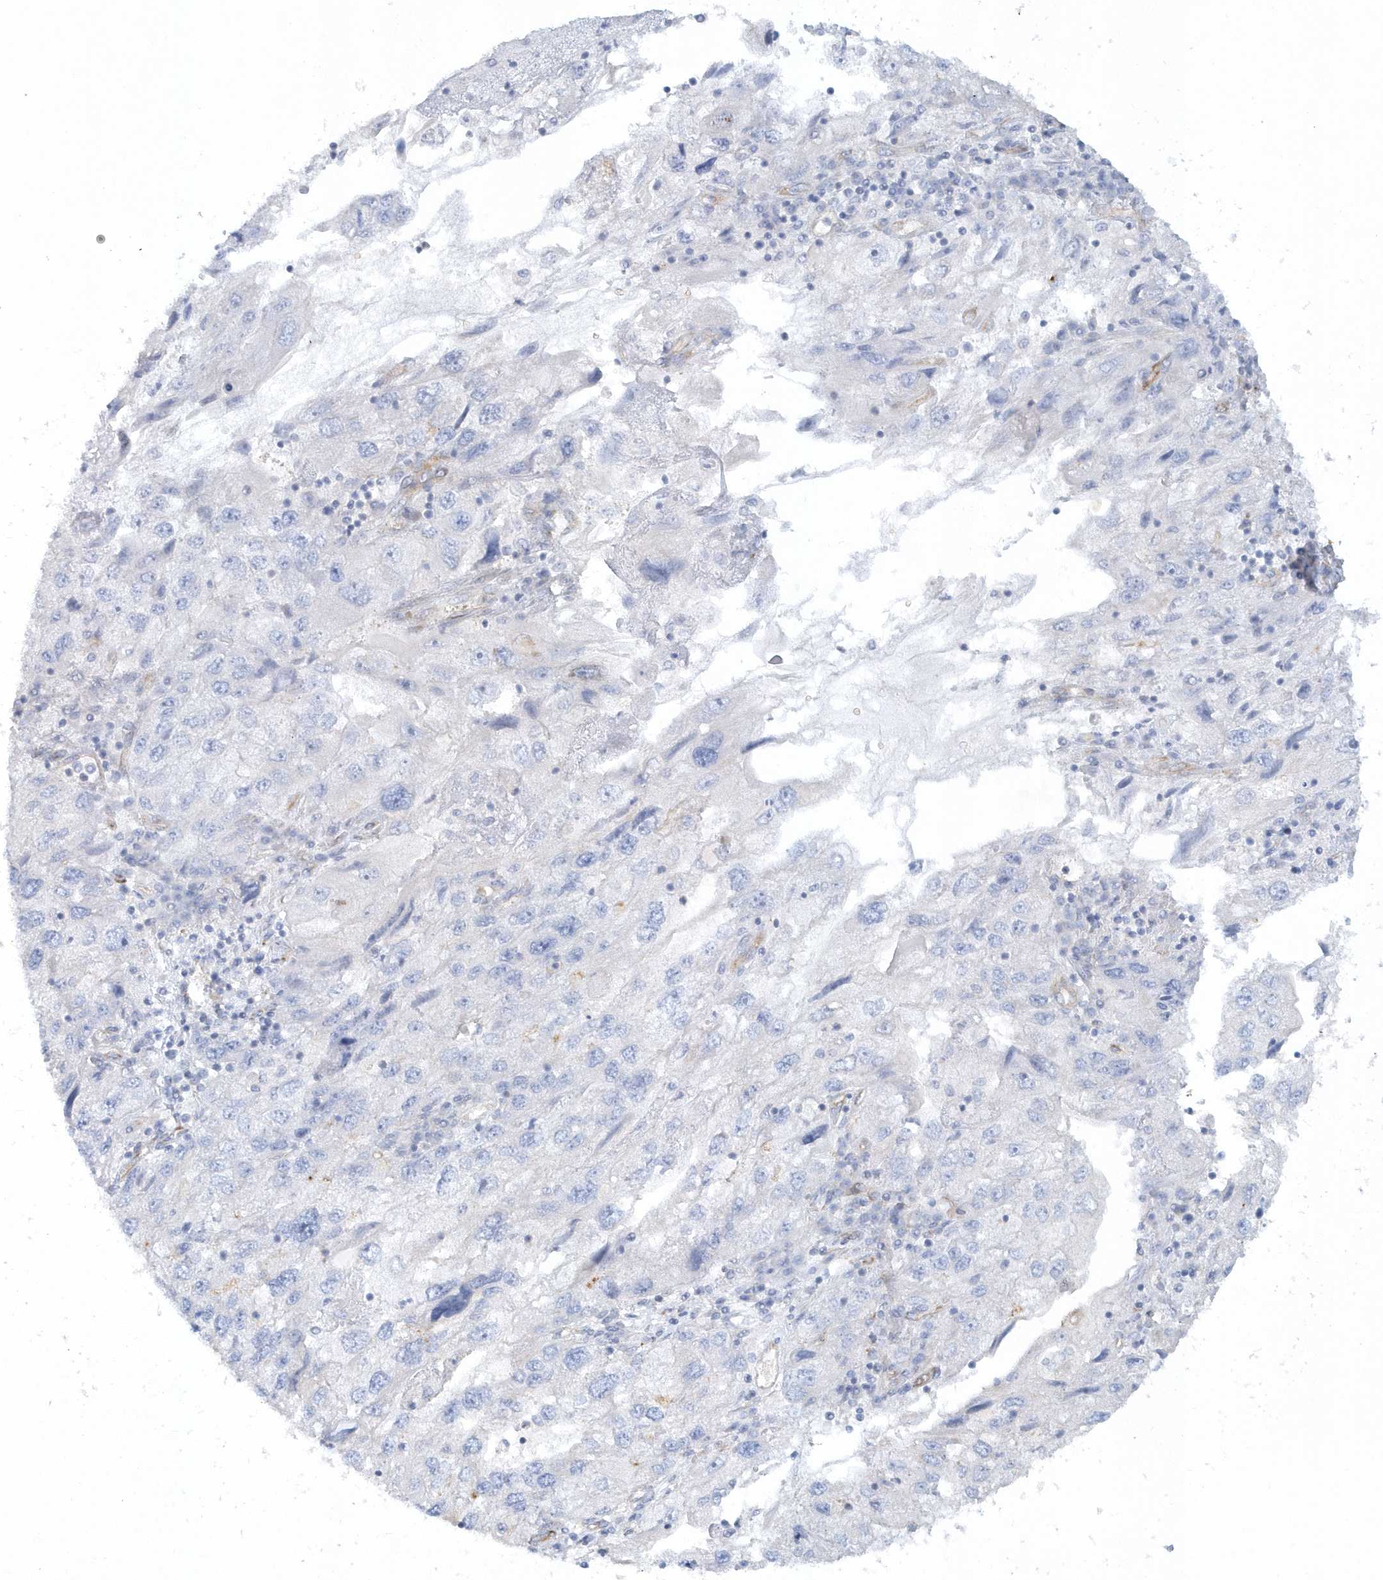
{"staining": {"intensity": "negative", "quantity": "none", "location": "none"}, "tissue": "endometrial cancer", "cell_type": "Tumor cells", "image_type": "cancer", "snomed": [{"axis": "morphology", "description": "Adenocarcinoma, NOS"}, {"axis": "topography", "description": "Endometrium"}], "caption": "Tumor cells are negative for protein expression in human endometrial adenocarcinoma.", "gene": "DNAH1", "patient": {"sex": "female", "age": 49}}